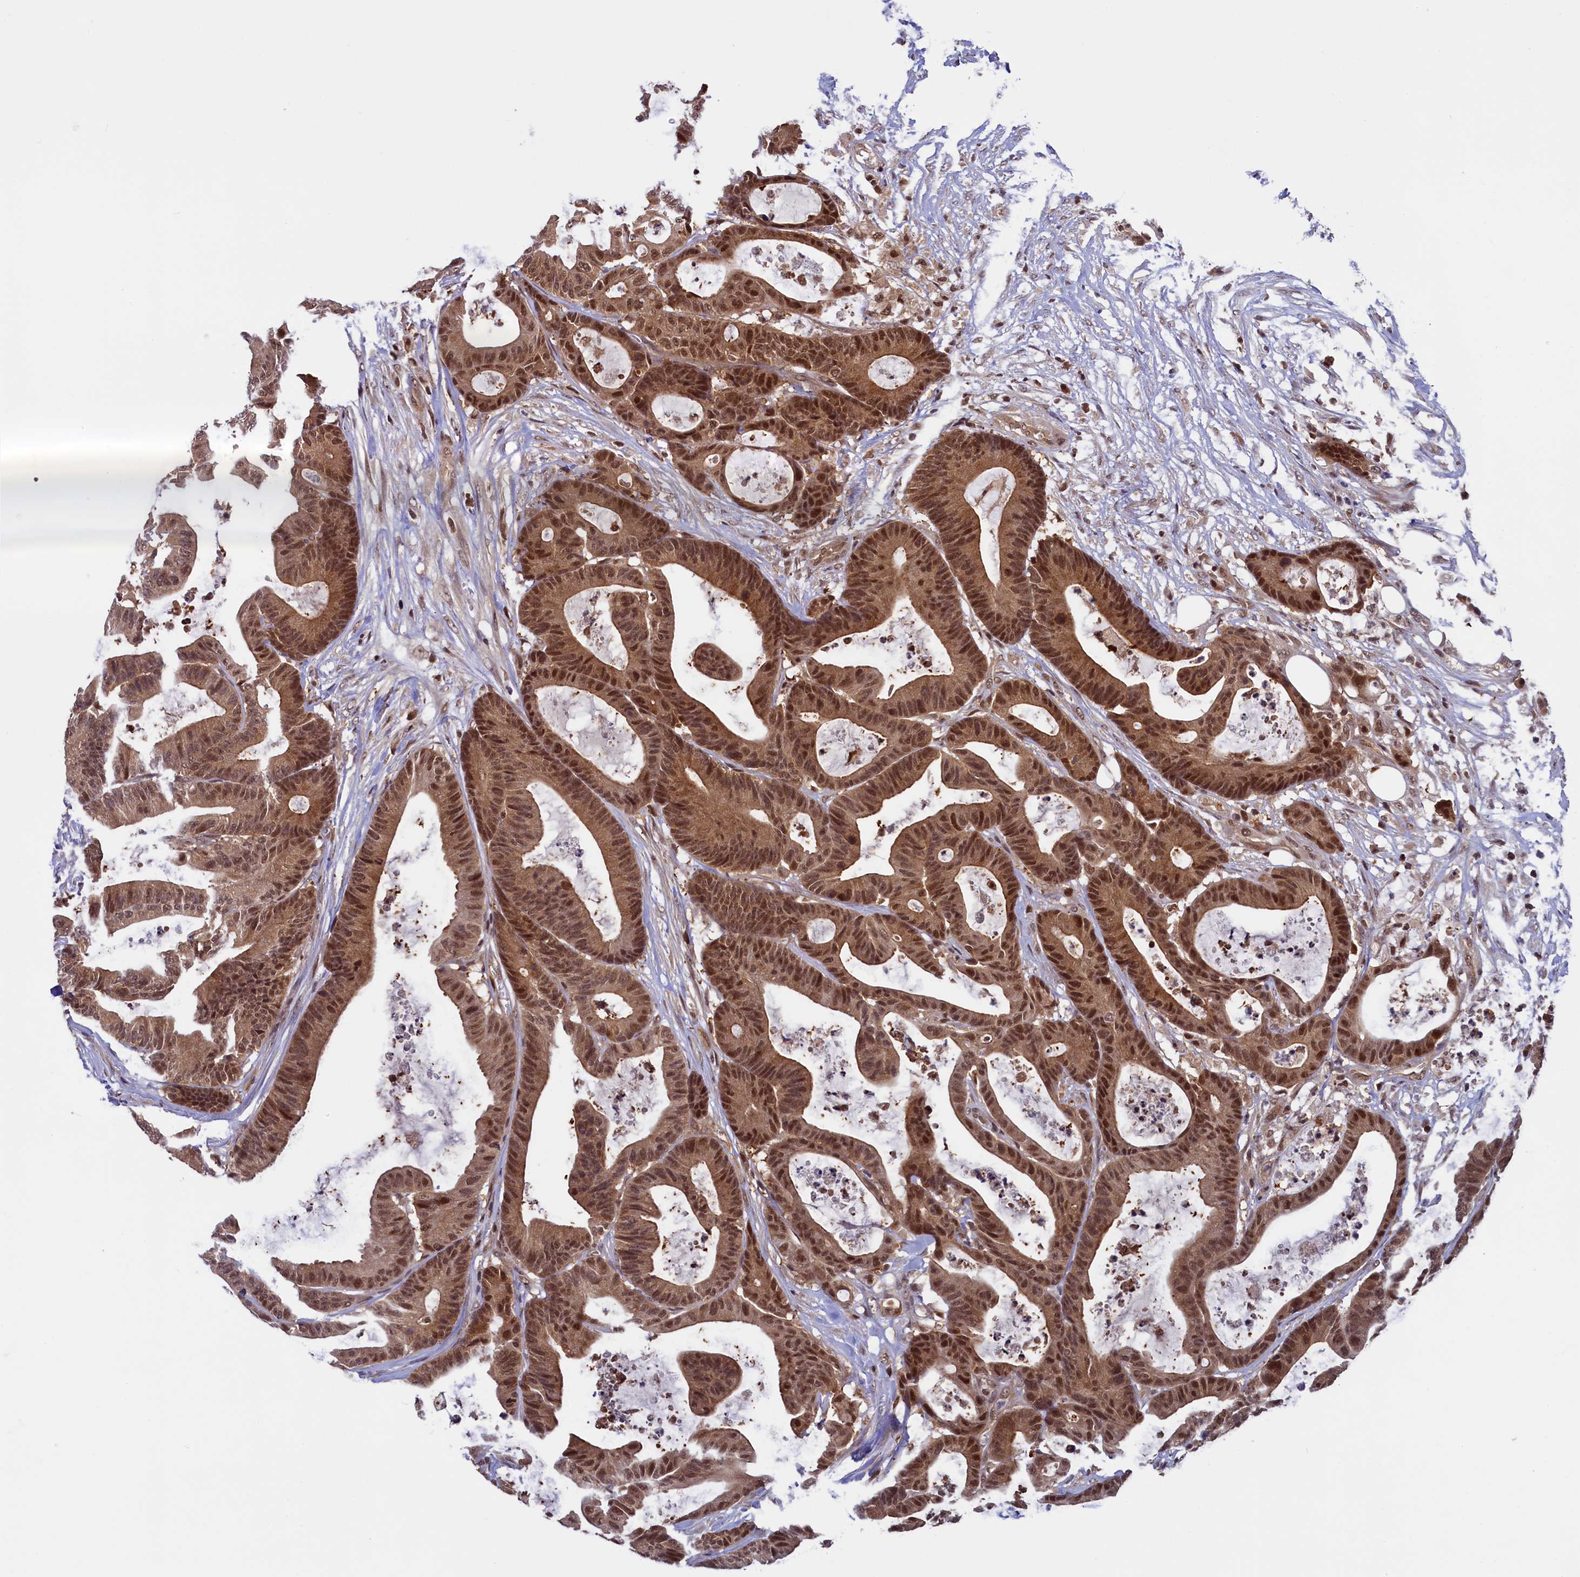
{"staining": {"intensity": "moderate", "quantity": ">75%", "location": "cytoplasmic/membranous,nuclear"}, "tissue": "colorectal cancer", "cell_type": "Tumor cells", "image_type": "cancer", "snomed": [{"axis": "morphology", "description": "Adenocarcinoma, NOS"}, {"axis": "topography", "description": "Colon"}], "caption": "IHC (DAB (3,3'-diaminobenzidine)) staining of human adenocarcinoma (colorectal) exhibits moderate cytoplasmic/membranous and nuclear protein expression in about >75% of tumor cells. (DAB IHC, brown staining for protein, blue staining for nuclei).", "gene": "SLC7A6OS", "patient": {"sex": "female", "age": 84}}